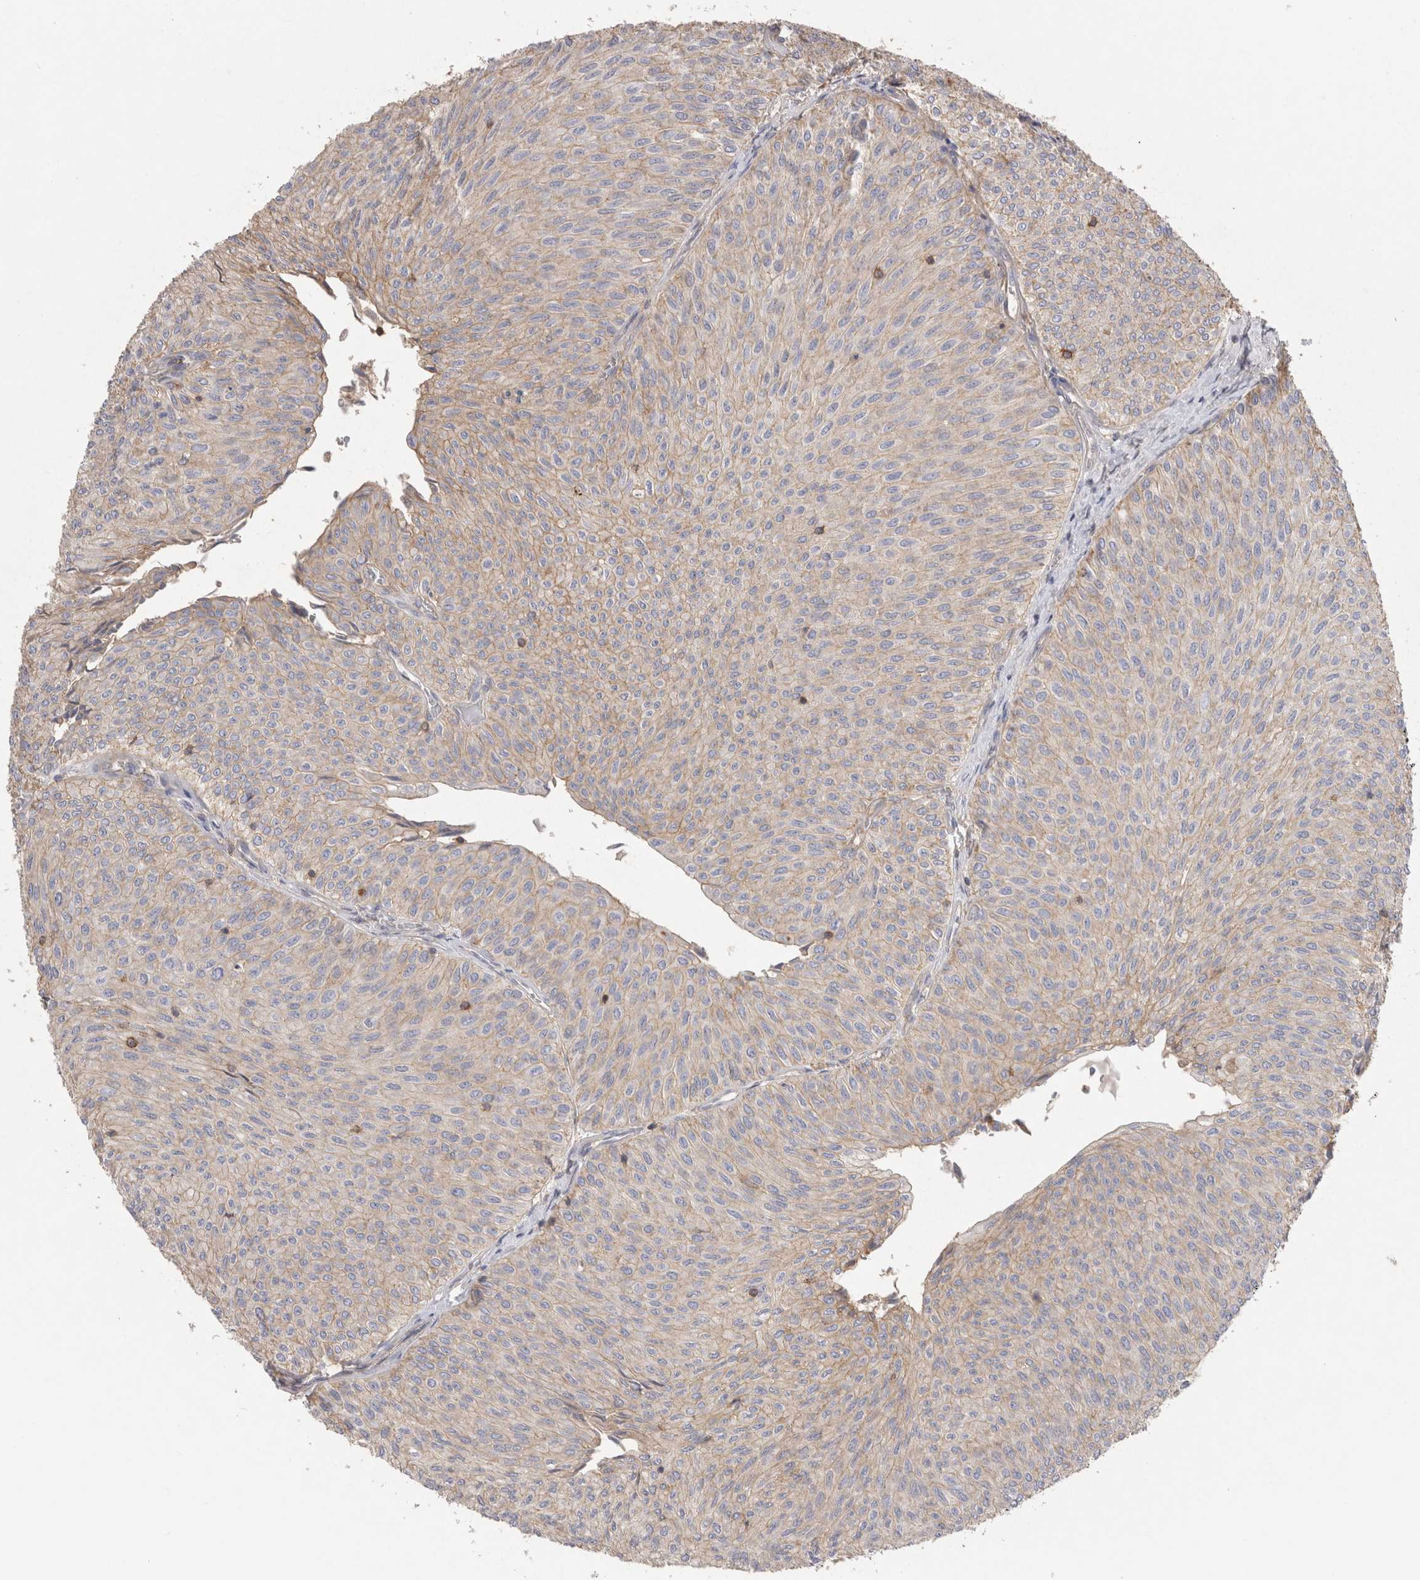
{"staining": {"intensity": "weak", "quantity": "<25%", "location": "cytoplasmic/membranous"}, "tissue": "urothelial cancer", "cell_type": "Tumor cells", "image_type": "cancer", "snomed": [{"axis": "morphology", "description": "Urothelial carcinoma, Low grade"}, {"axis": "topography", "description": "Urinary bladder"}], "caption": "Low-grade urothelial carcinoma stained for a protein using immunohistochemistry reveals no staining tumor cells.", "gene": "CHMP6", "patient": {"sex": "male", "age": 78}}